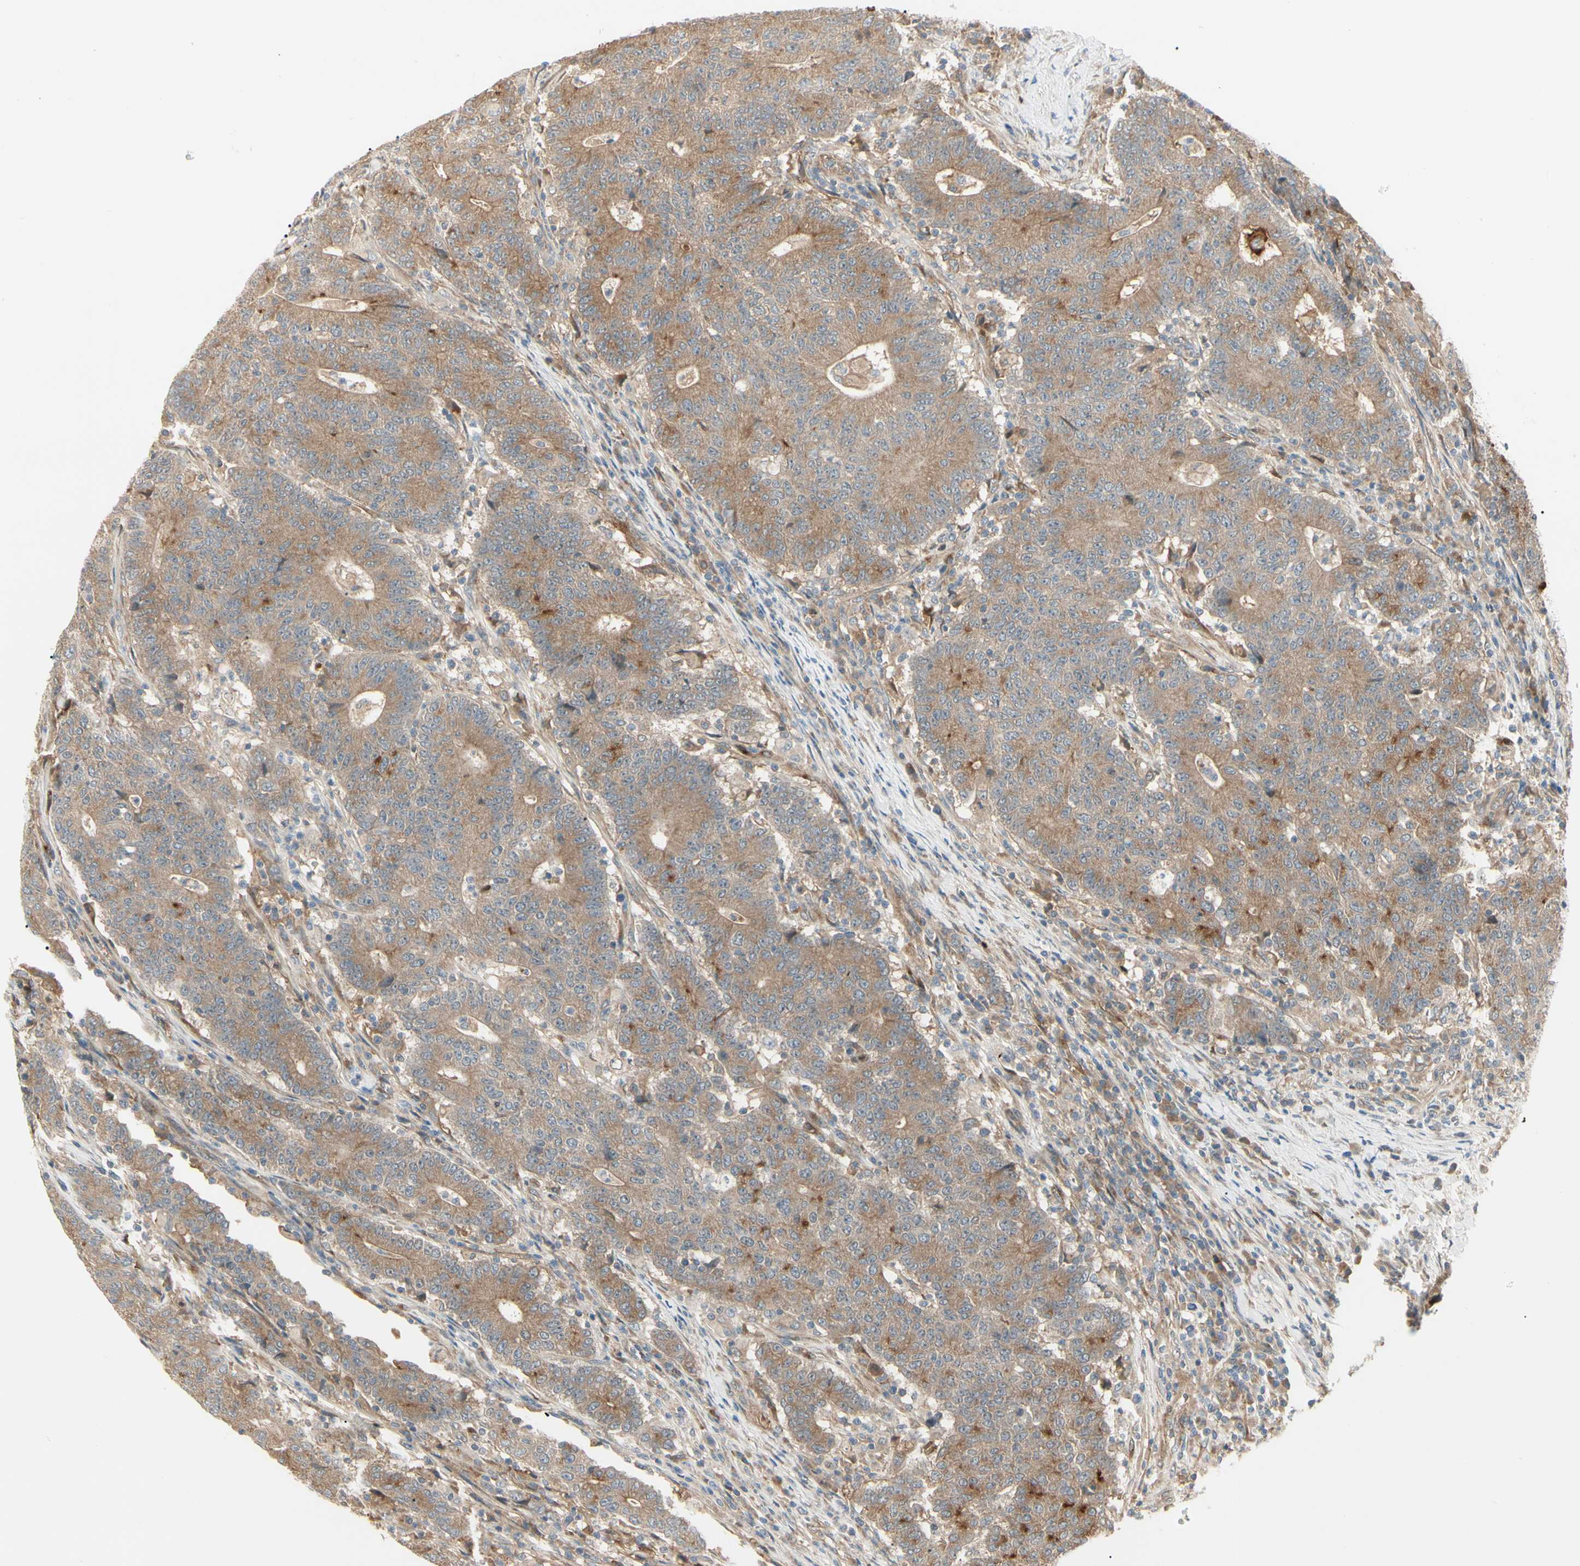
{"staining": {"intensity": "moderate", "quantity": ">75%", "location": "cytoplasmic/membranous"}, "tissue": "colorectal cancer", "cell_type": "Tumor cells", "image_type": "cancer", "snomed": [{"axis": "morphology", "description": "Normal tissue, NOS"}, {"axis": "morphology", "description": "Adenocarcinoma, NOS"}, {"axis": "topography", "description": "Colon"}], "caption": "Brown immunohistochemical staining in human colorectal cancer shows moderate cytoplasmic/membranous staining in about >75% of tumor cells. (DAB (3,3'-diaminobenzidine) IHC, brown staining for protein, blue staining for nuclei).", "gene": "F2R", "patient": {"sex": "female", "age": 75}}